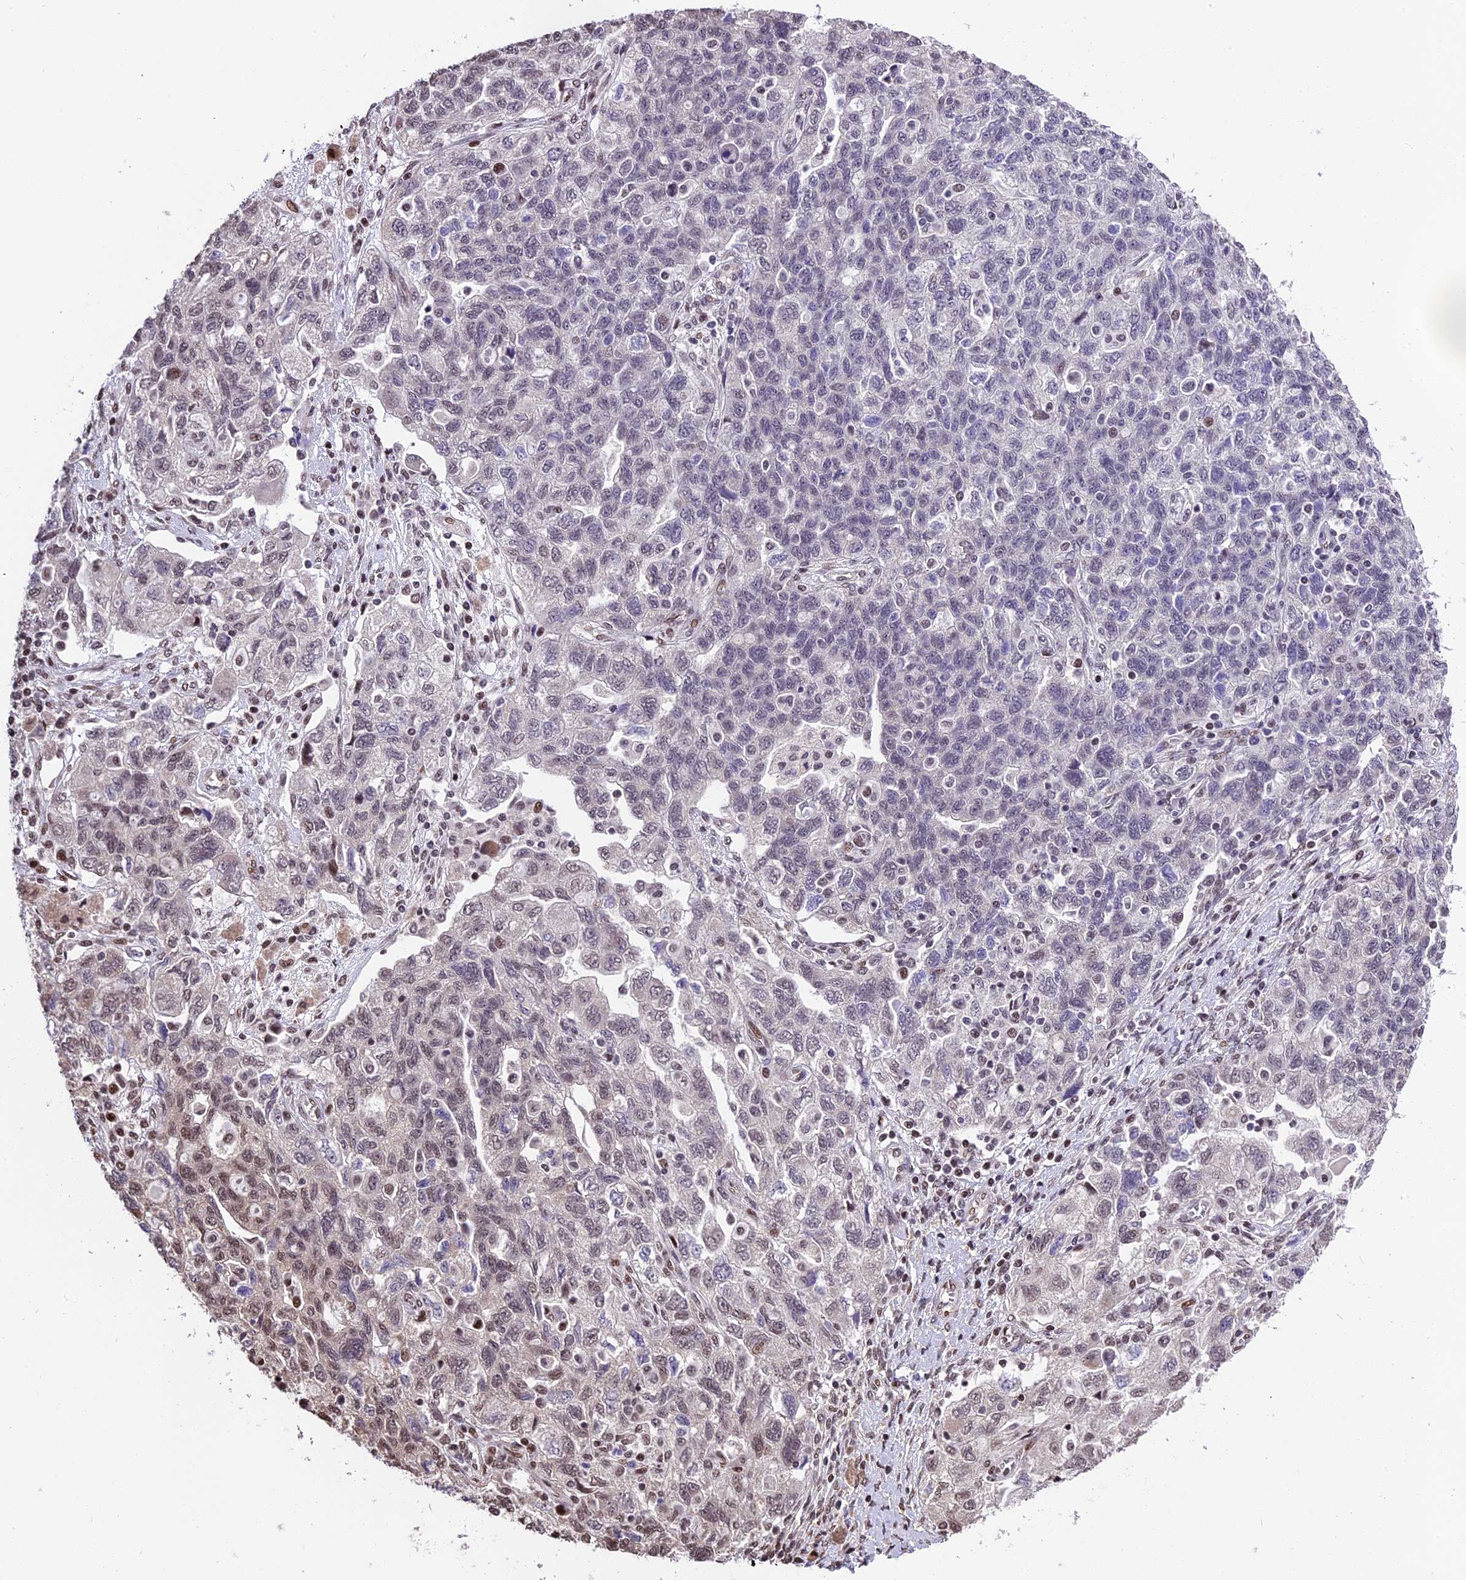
{"staining": {"intensity": "weak", "quantity": "<25%", "location": "nuclear"}, "tissue": "ovarian cancer", "cell_type": "Tumor cells", "image_type": "cancer", "snomed": [{"axis": "morphology", "description": "Carcinoma, NOS"}, {"axis": "morphology", "description": "Cystadenocarcinoma, serous, NOS"}, {"axis": "topography", "description": "Ovary"}], "caption": "A high-resolution photomicrograph shows immunohistochemistry (IHC) staining of ovarian serous cystadenocarcinoma, which displays no significant staining in tumor cells.", "gene": "POLR3E", "patient": {"sex": "female", "age": 69}}